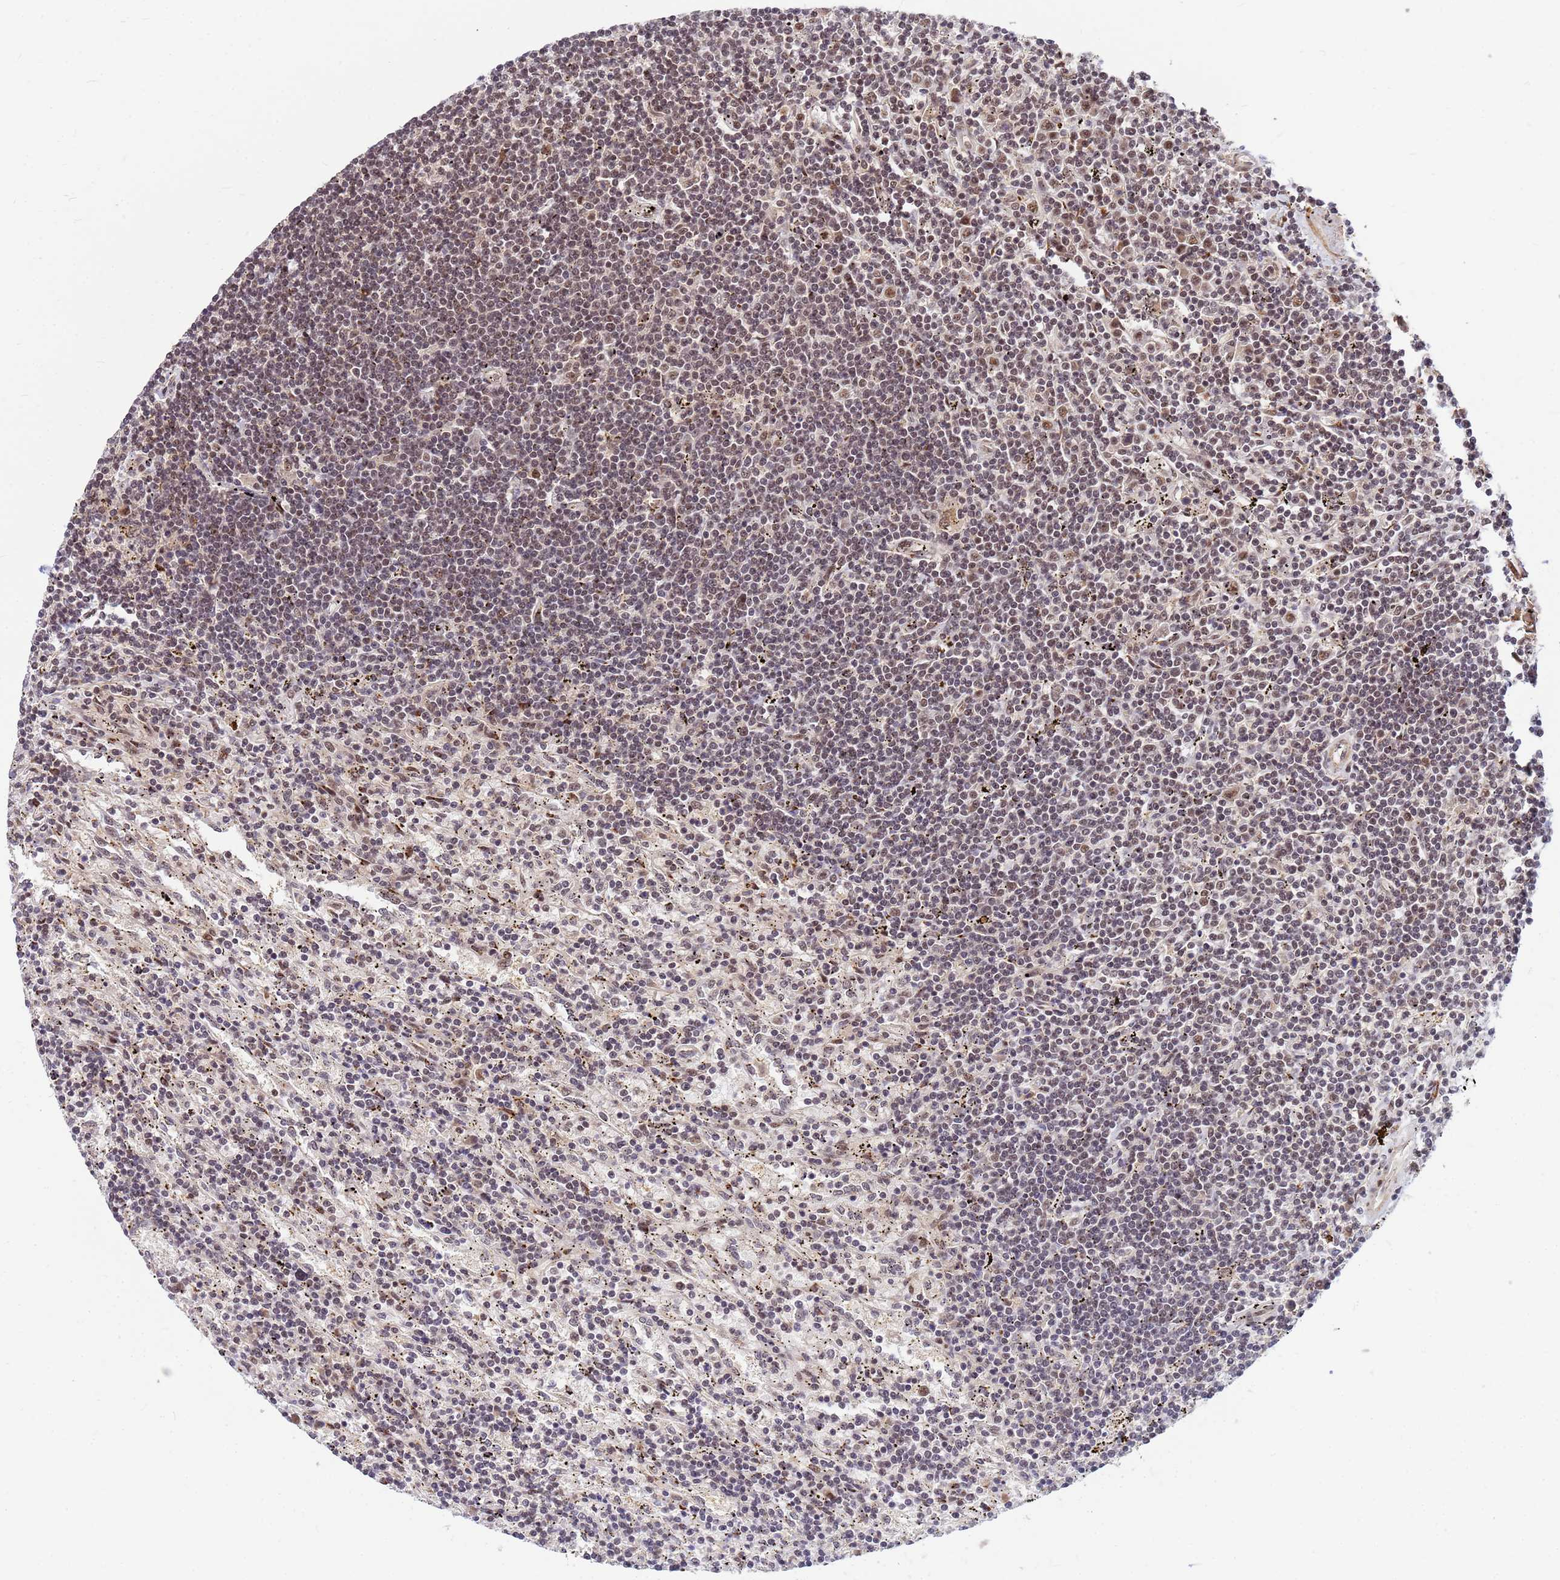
{"staining": {"intensity": "moderate", "quantity": "<25%", "location": "nuclear"}, "tissue": "lymphoma", "cell_type": "Tumor cells", "image_type": "cancer", "snomed": [{"axis": "morphology", "description": "Malignant lymphoma, non-Hodgkin's type, Low grade"}, {"axis": "topography", "description": "Spleen"}], "caption": "Immunohistochemistry (IHC) of malignant lymphoma, non-Hodgkin's type (low-grade) exhibits low levels of moderate nuclear expression in about <25% of tumor cells.", "gene": "NCBP2", "patient": {"sex": "male", "age": 76}}